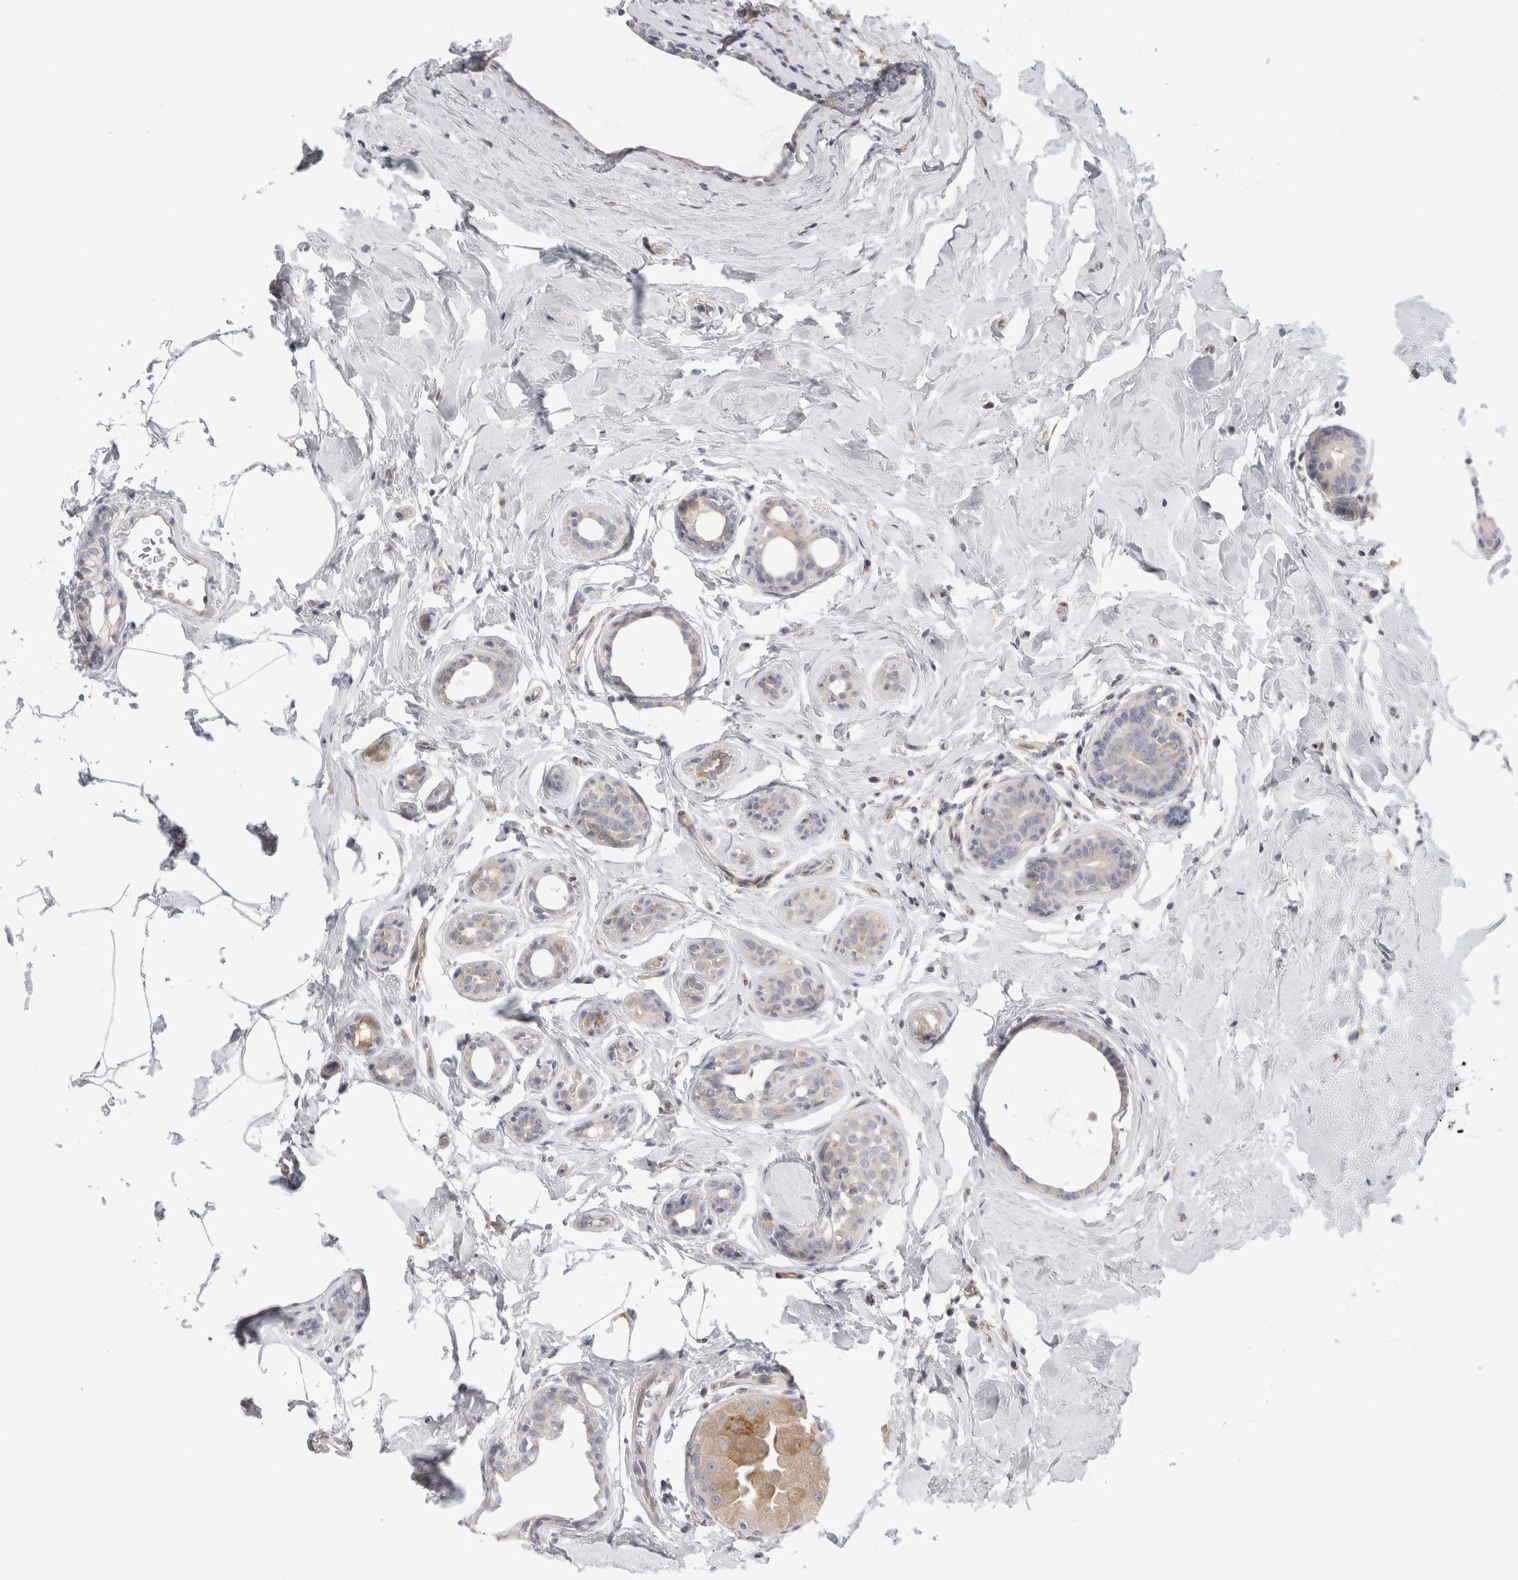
{"staining": {"intensity": "weak", "quantity": "<25%", "location": "cytoplasmic/membranous"}, "tissue": "breast cancer", "cell_type": "Tumor cells", "image_type": "cancer", "snomed": [{"axis": "morphology", "description": "Duct carcinoma"}, {"axis": "topography", "description": "Breast"}], "caption": "This is an IHC micrograph of breast infiltrating ductal carcinoma. There is no positivity in tumor cells.", "gene": "SYTL5", "patient": {"sex": "female", "age": 55}}